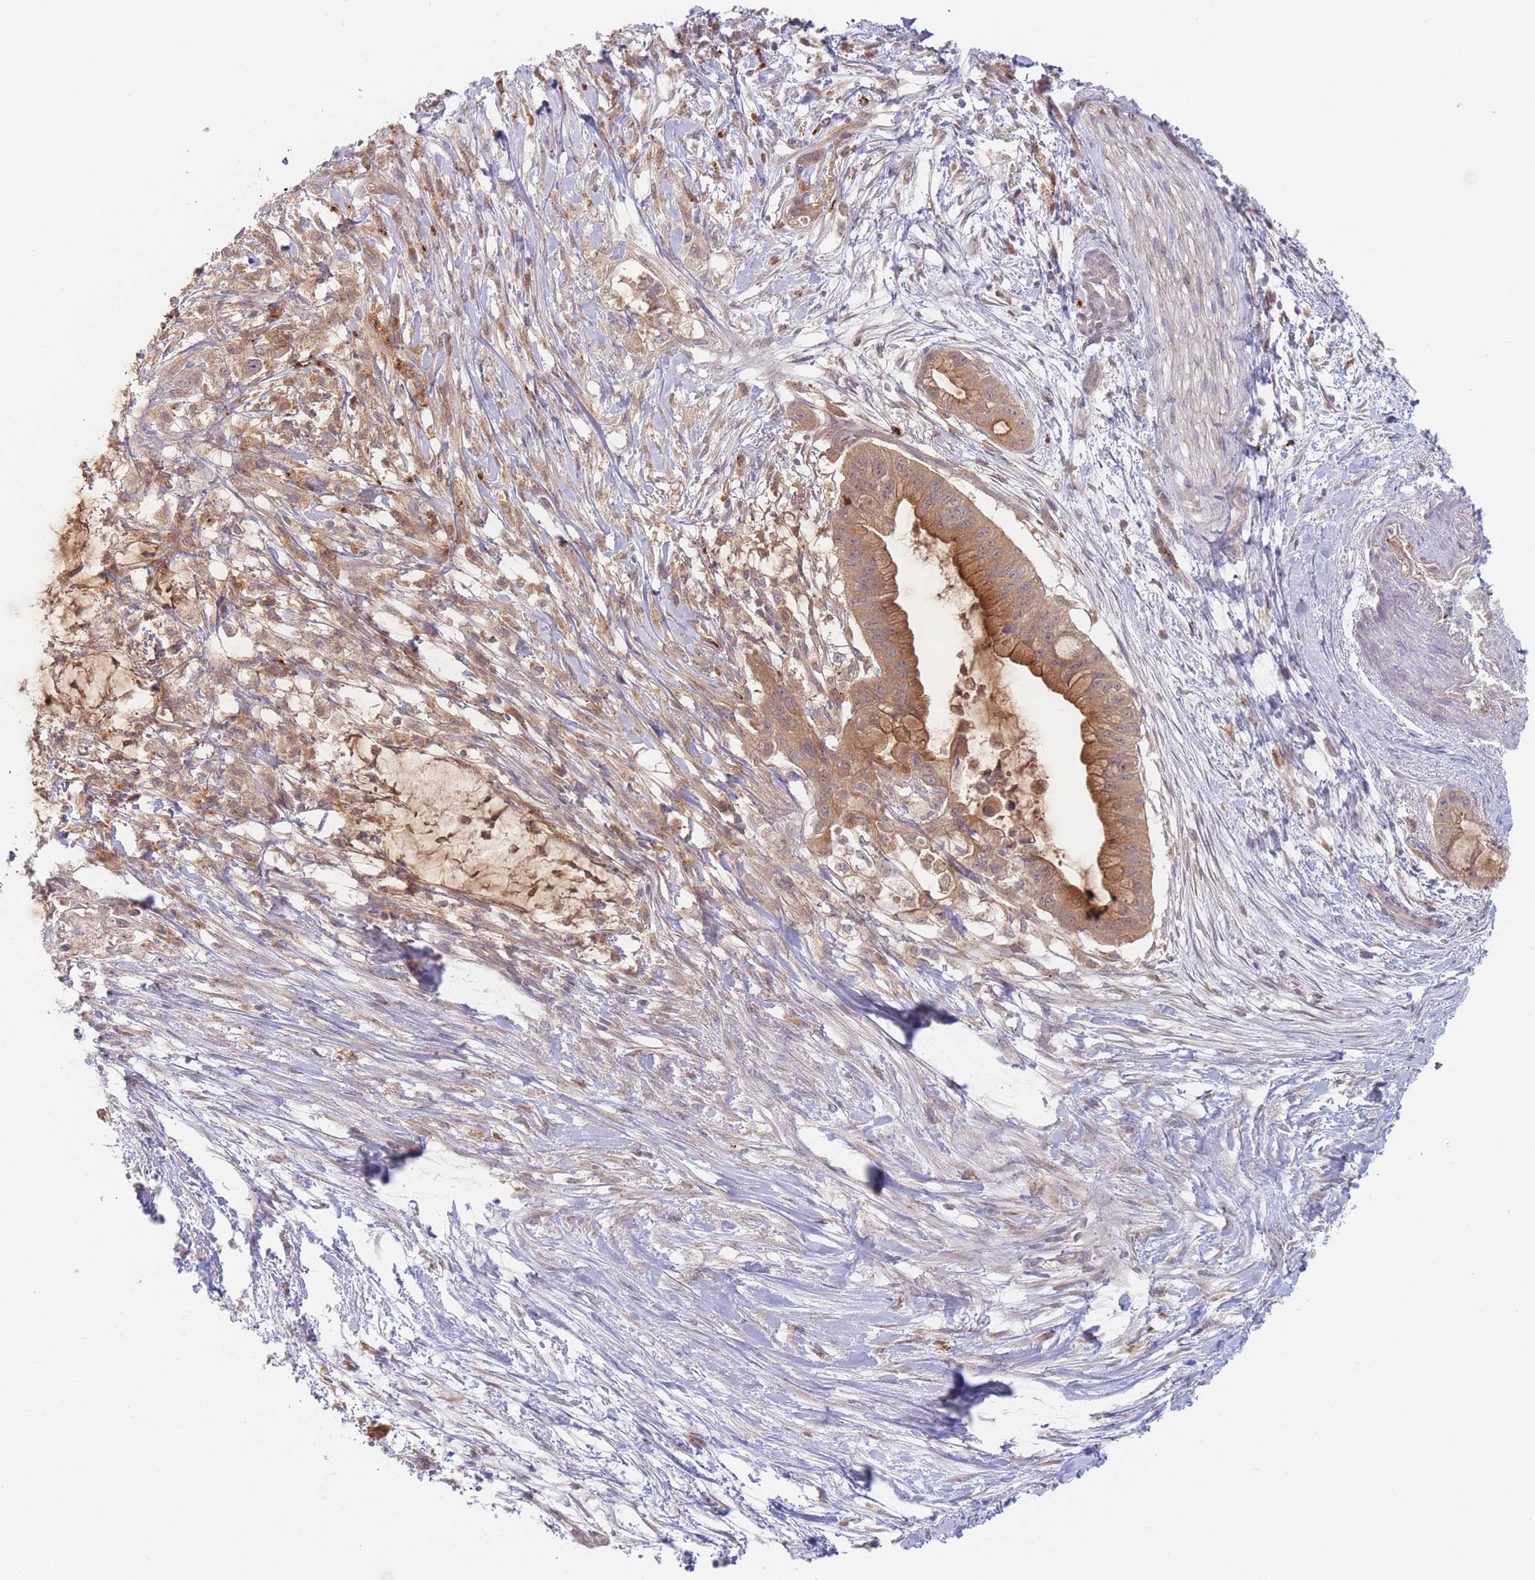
{"staining": {"intensity": "moderate", "quantity": ">75%", "location": "cytoplasmic/membranous"}, "tissue": "pancreatic cancer", "cell_type": "Tumor cells", "image_type": "cancer", "snomed": [{"axis": "morphology", "description": "Adenocarcinoma, NOS"}, {"axis": "topography", "description": "Pancreas"}], "caption": "Brown immunohistochemical staining in human pancreatic cancer demonstrates moderate cytoplasmic/membranous staining in about >75% of tumor cells.", "gene": "PPM1A", "patient": {"sex": "male", "age": 48}}